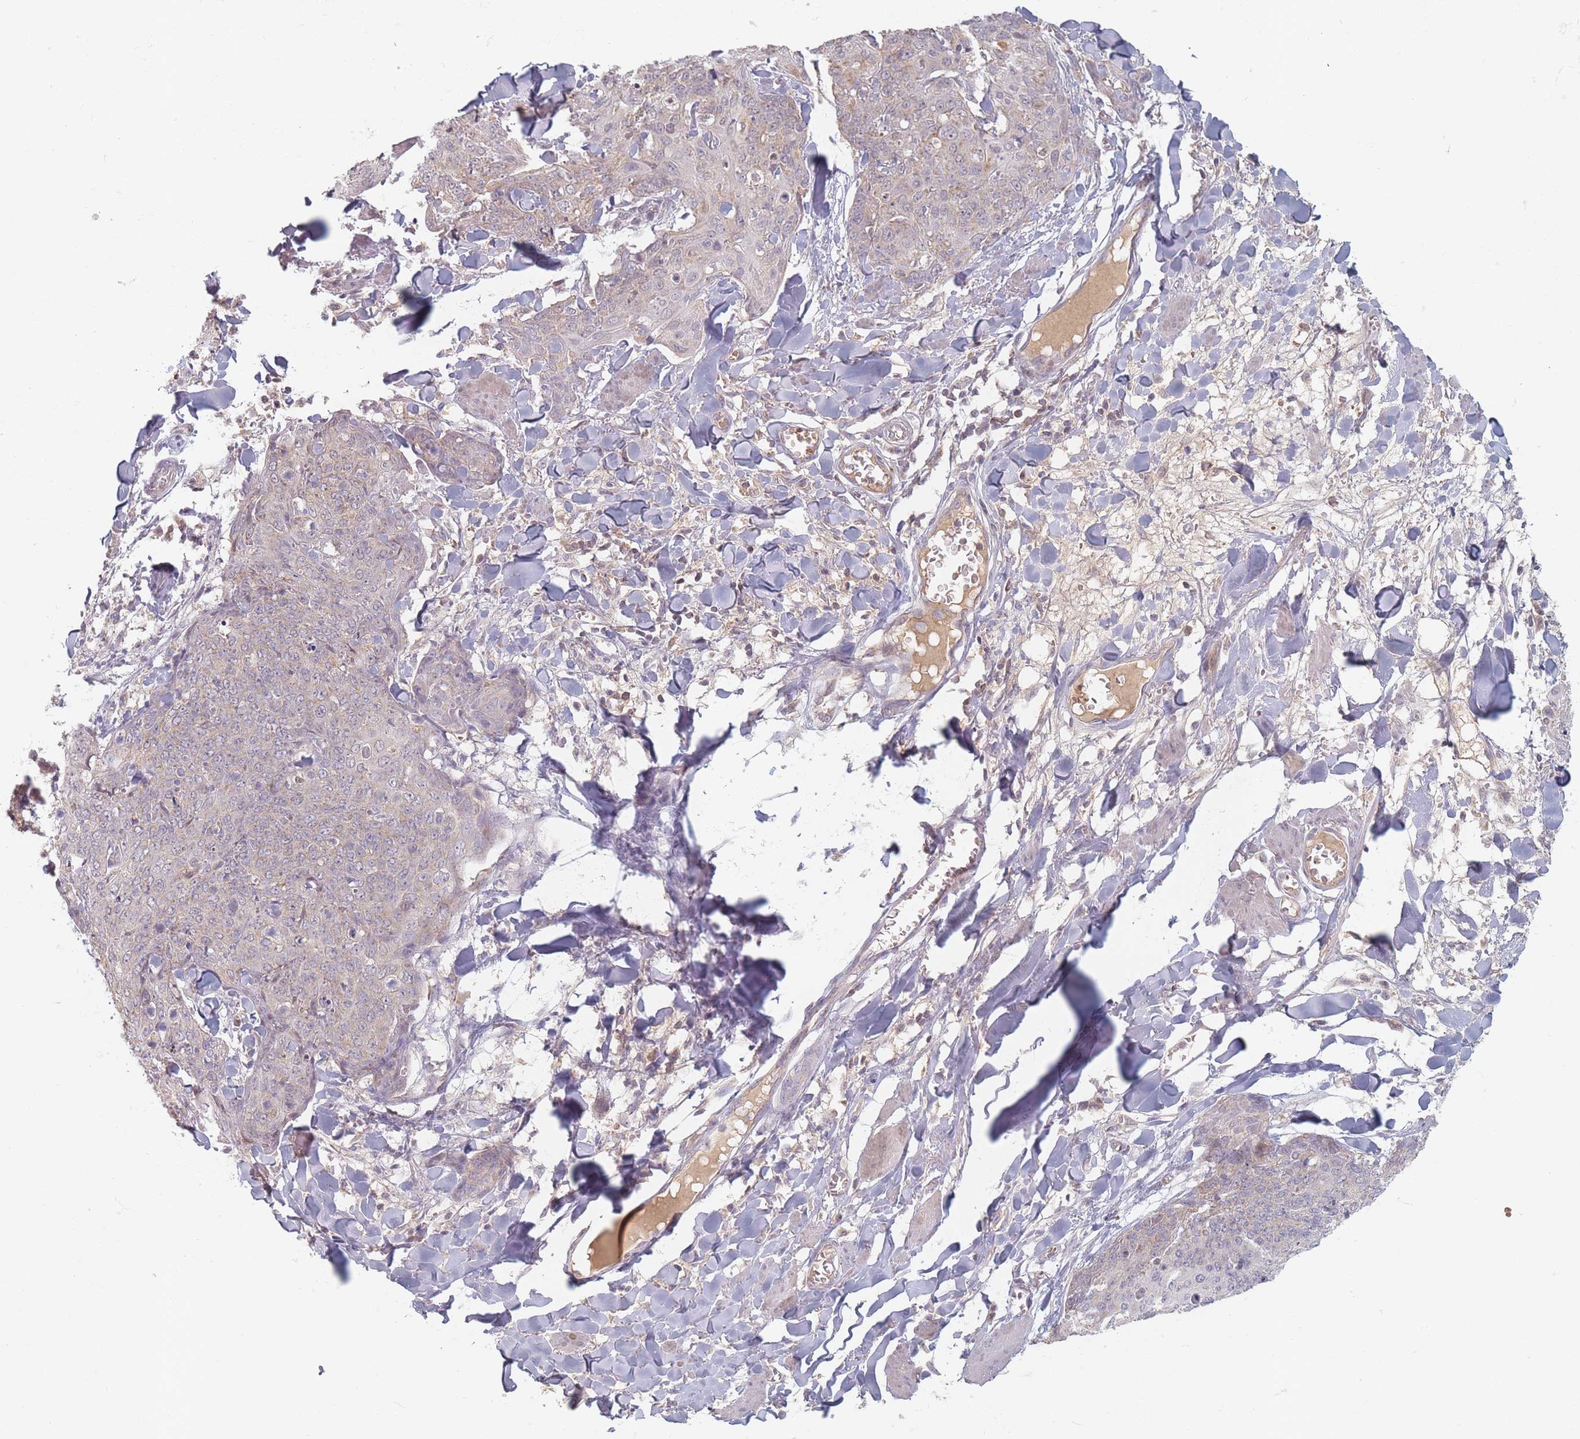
{"staining": {"intensity": "negative", "quantity": "none", "location": "none"}, "tissue": "skin cancer", "cell_type": "Tumor cells", "image_type": "cancer", "snomed": [{"axis": "morphology", "description": "Squamous cell carcinoma, NOS"}, {"axis": "topography", "description": "Skin"}, {"axis": "topography", "description": "Vulva"}], "caption": "IHC of human squamous cell carcinoma (skin) shows no expression in tumor cells.", "gene": "OR2M4", "patient": {"sex": "female", "age": 85}}